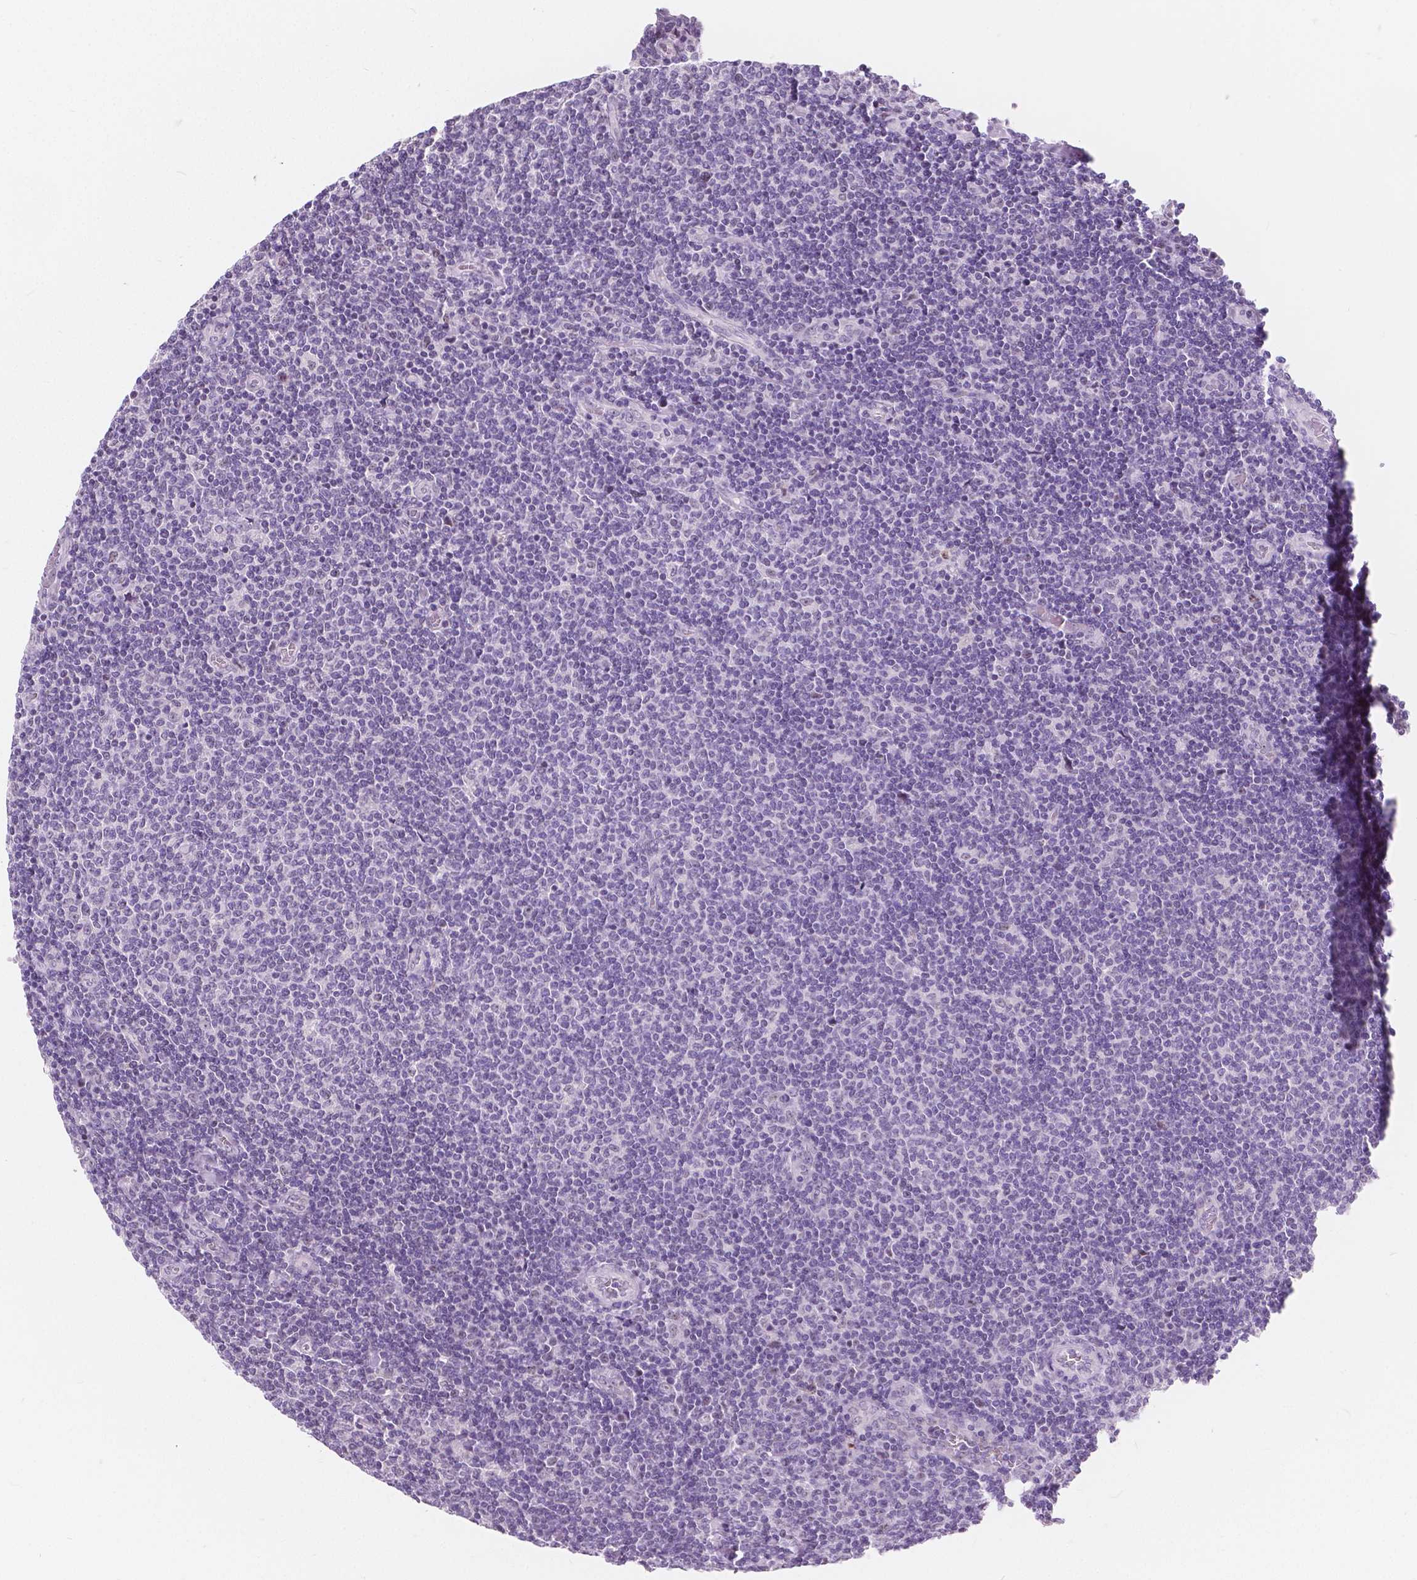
{"staining": {"intensity": "negative", "quantity": "none", "location": "none"}, "tissue": "lymphoma", "cell_type": "Tumor cells", "image_type": "cancer", "snomed": [{"axis": "morphology", "description": "Malignant lymphoma, non-Hodgkin's type, Low grade"}, {"axis": "topography", "description": "Lymph node"}], "caption": "This image is of malignant lymphoma, non-Hodgkin's type (low-grade) stained with immunohistochemistry (IHC) to label a protein in brown with the nuclei are counter-stained blue. There is no positivity in tumor cells.", "gene": "NOLC1", "patient": {"sex": "male", "age": 52}}